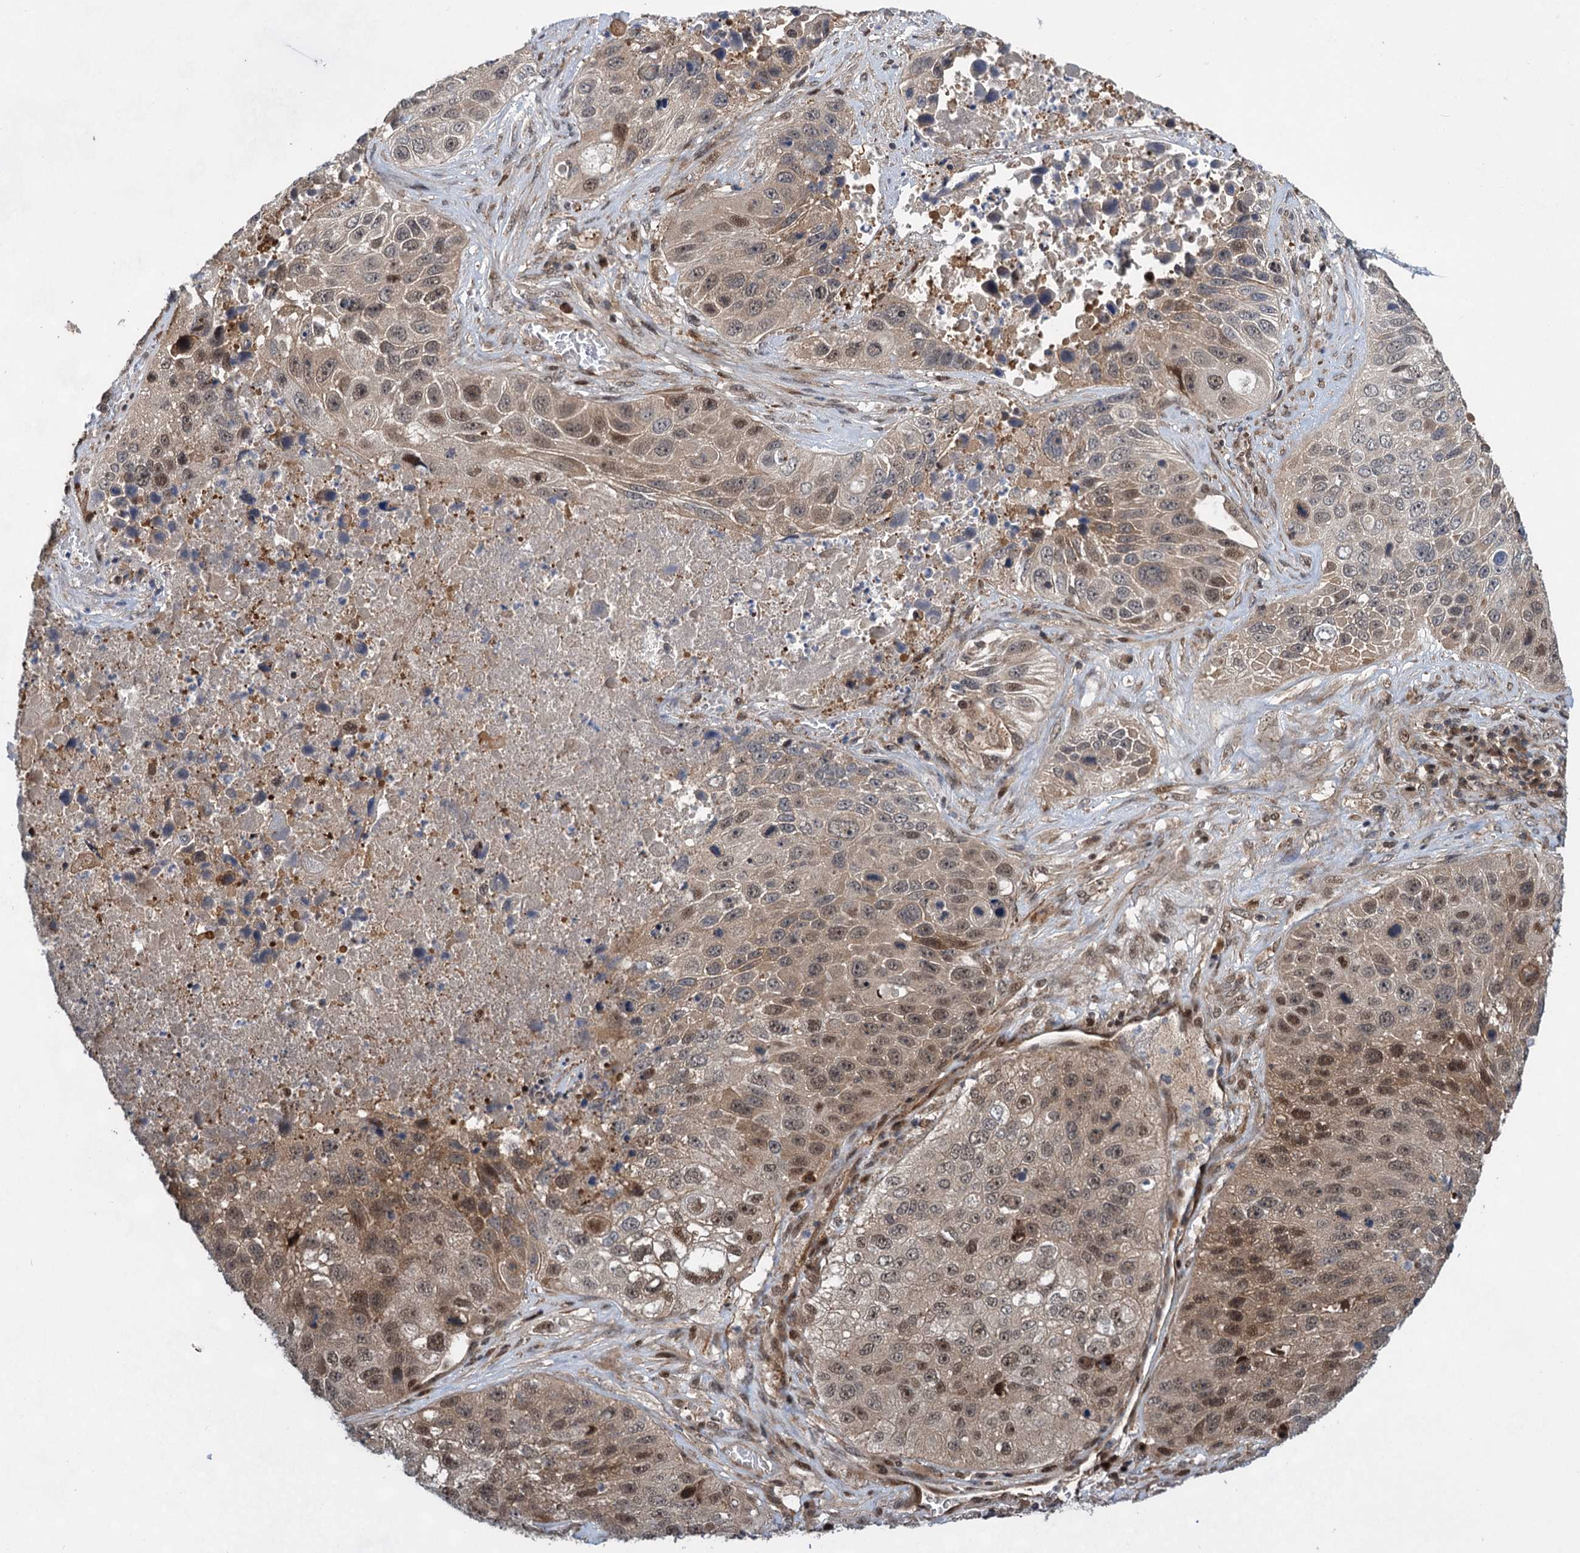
{"staining": {"intensity": "moderate", "quantity": "25%-75%", "location": "nuclear"}, "tissue": "lung cancer", "cell_type": "Tumor cells", "image_type": "cancer", "snomed": [{"axis": "morphology", "description": "Squamous cell carcinoma, NOS"}, {"axis": "topography", "description": "Lung"}], "caption": "A high-resolution histopathology image shows immunohistochemistry (IHC) staining of squamous cell carcinoma (lung), which reveals moderate nuclear positivity in approximately 25%-75% of tumor cells. Immunohistochemistry (ihc) stains the protein of interest in brown and the nuclei are stained blue.", "gene": "GPBP1", "patient": {"sex": "male", "age": 61}}